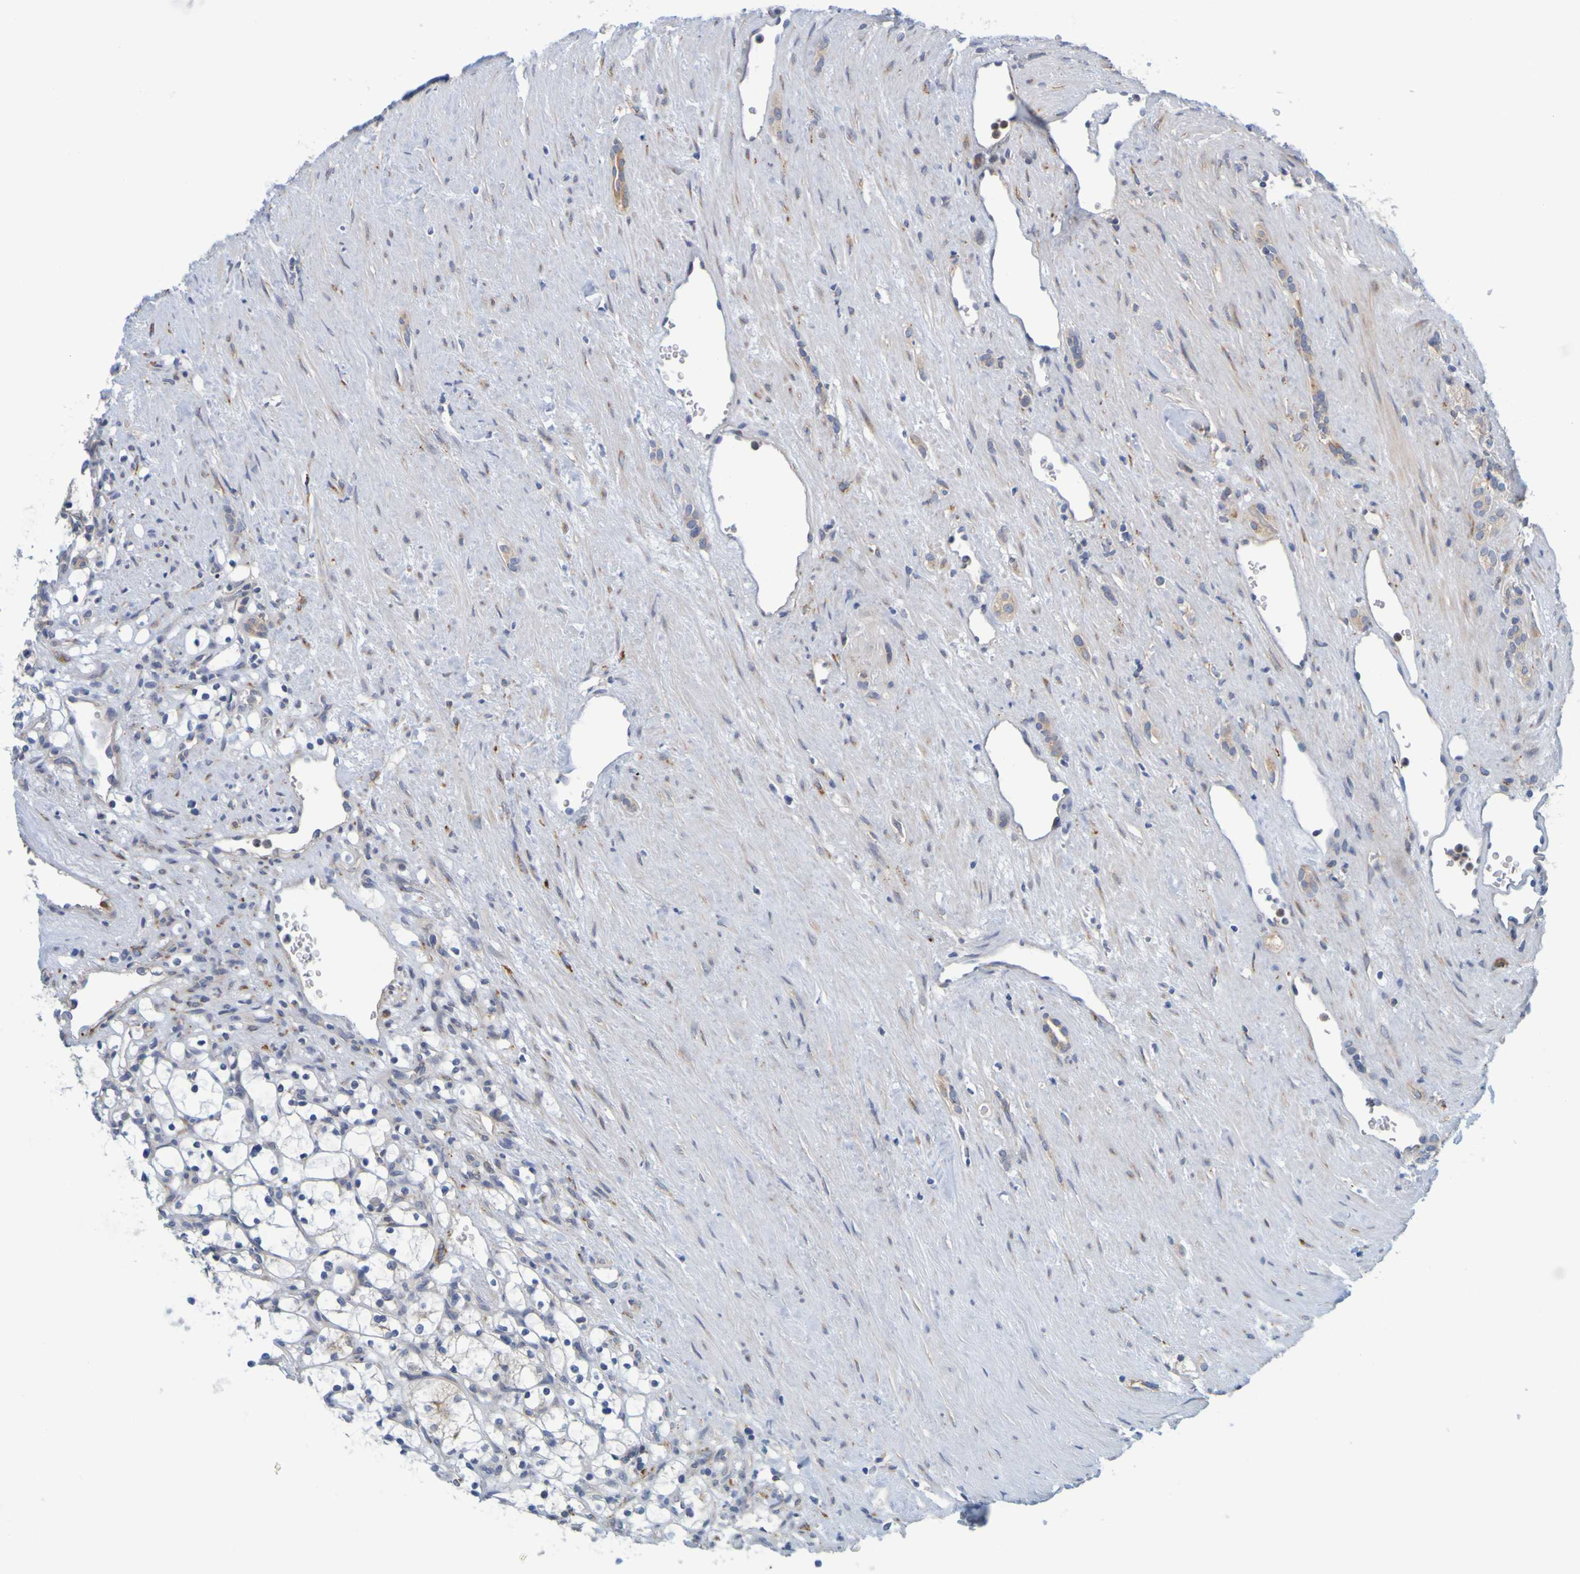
{"staining": {"intensity": "negative", "quantity": "none", "location": "none"}, "tissue": "renal cancer", "cell_type": "Tumor cells", "image_type": "cancer", "snomed": [{"axis": "morphology", "description": "Adenocarcinoma, NOS"}, {"axis": "topography", "description": "Kidney"}], "caption": "There is no significant positivity in tumor cells of renal cancer (adenocarcinoma).", "gene": "SIL1", "patient": {"sex": "female", "age": 69}}